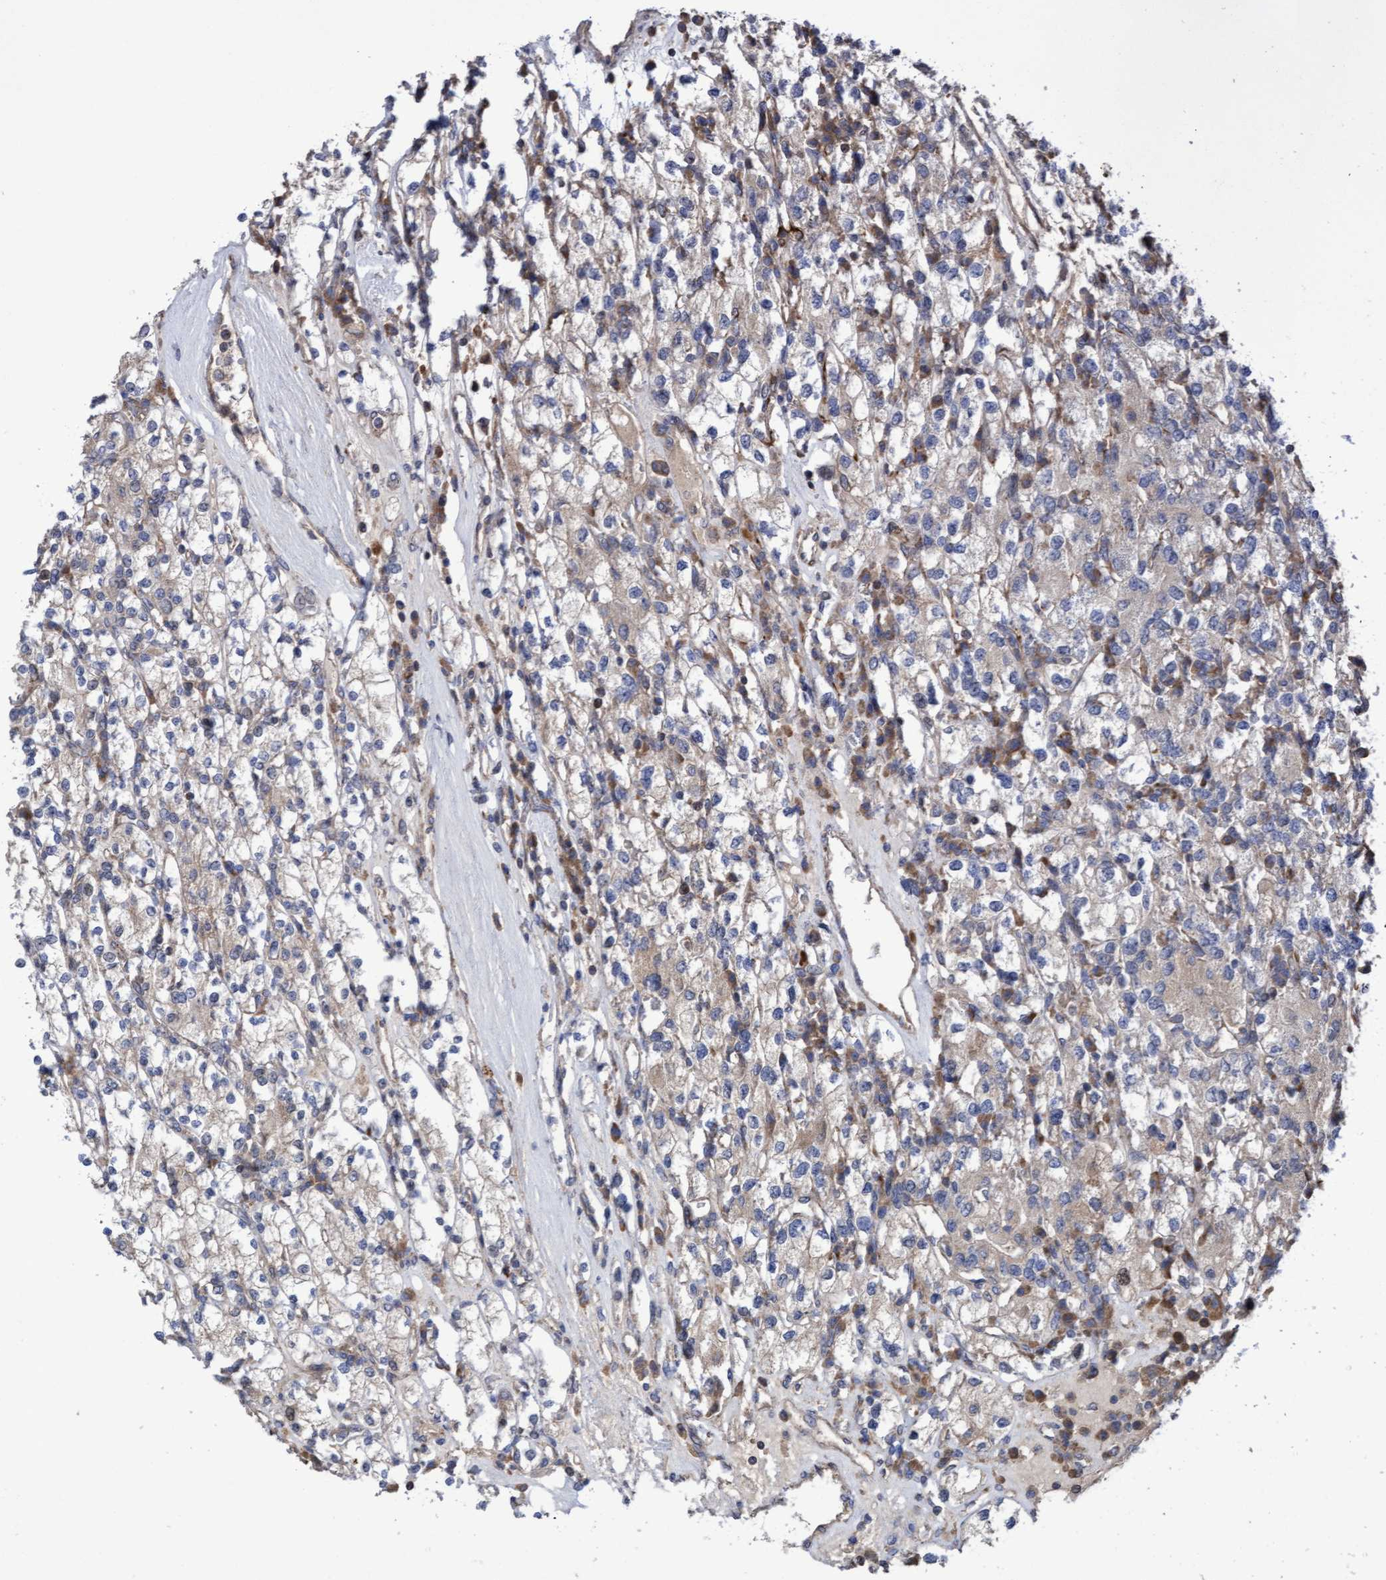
{"staining": {"intensity": "moderate", "quantity": "25%-75%", "location": "cytoplasmic/membranous"}, "tissue": "renal cancer", "cell_type": "Tumor cells", "image_type": "cancer", "snomed": [{"axis": "morphology", "description": "Adenocarcinoma, NOS"}, {"axis": "topography", "description": "Kidney"}], "caption": "The image demonstrates staining of renal cancer (adenocarcinoma), revealing moderate cytoplasmic/membranous protein staining (brown color) within tumor cells. (Stains: DAB (3,3'-diaminobenzidine) in brown, nuclei in blue, Microscopy: brightfield microscopy at high magnification).", "gene": "ELP5", "patient": {"sex": "male", "age": 77}}